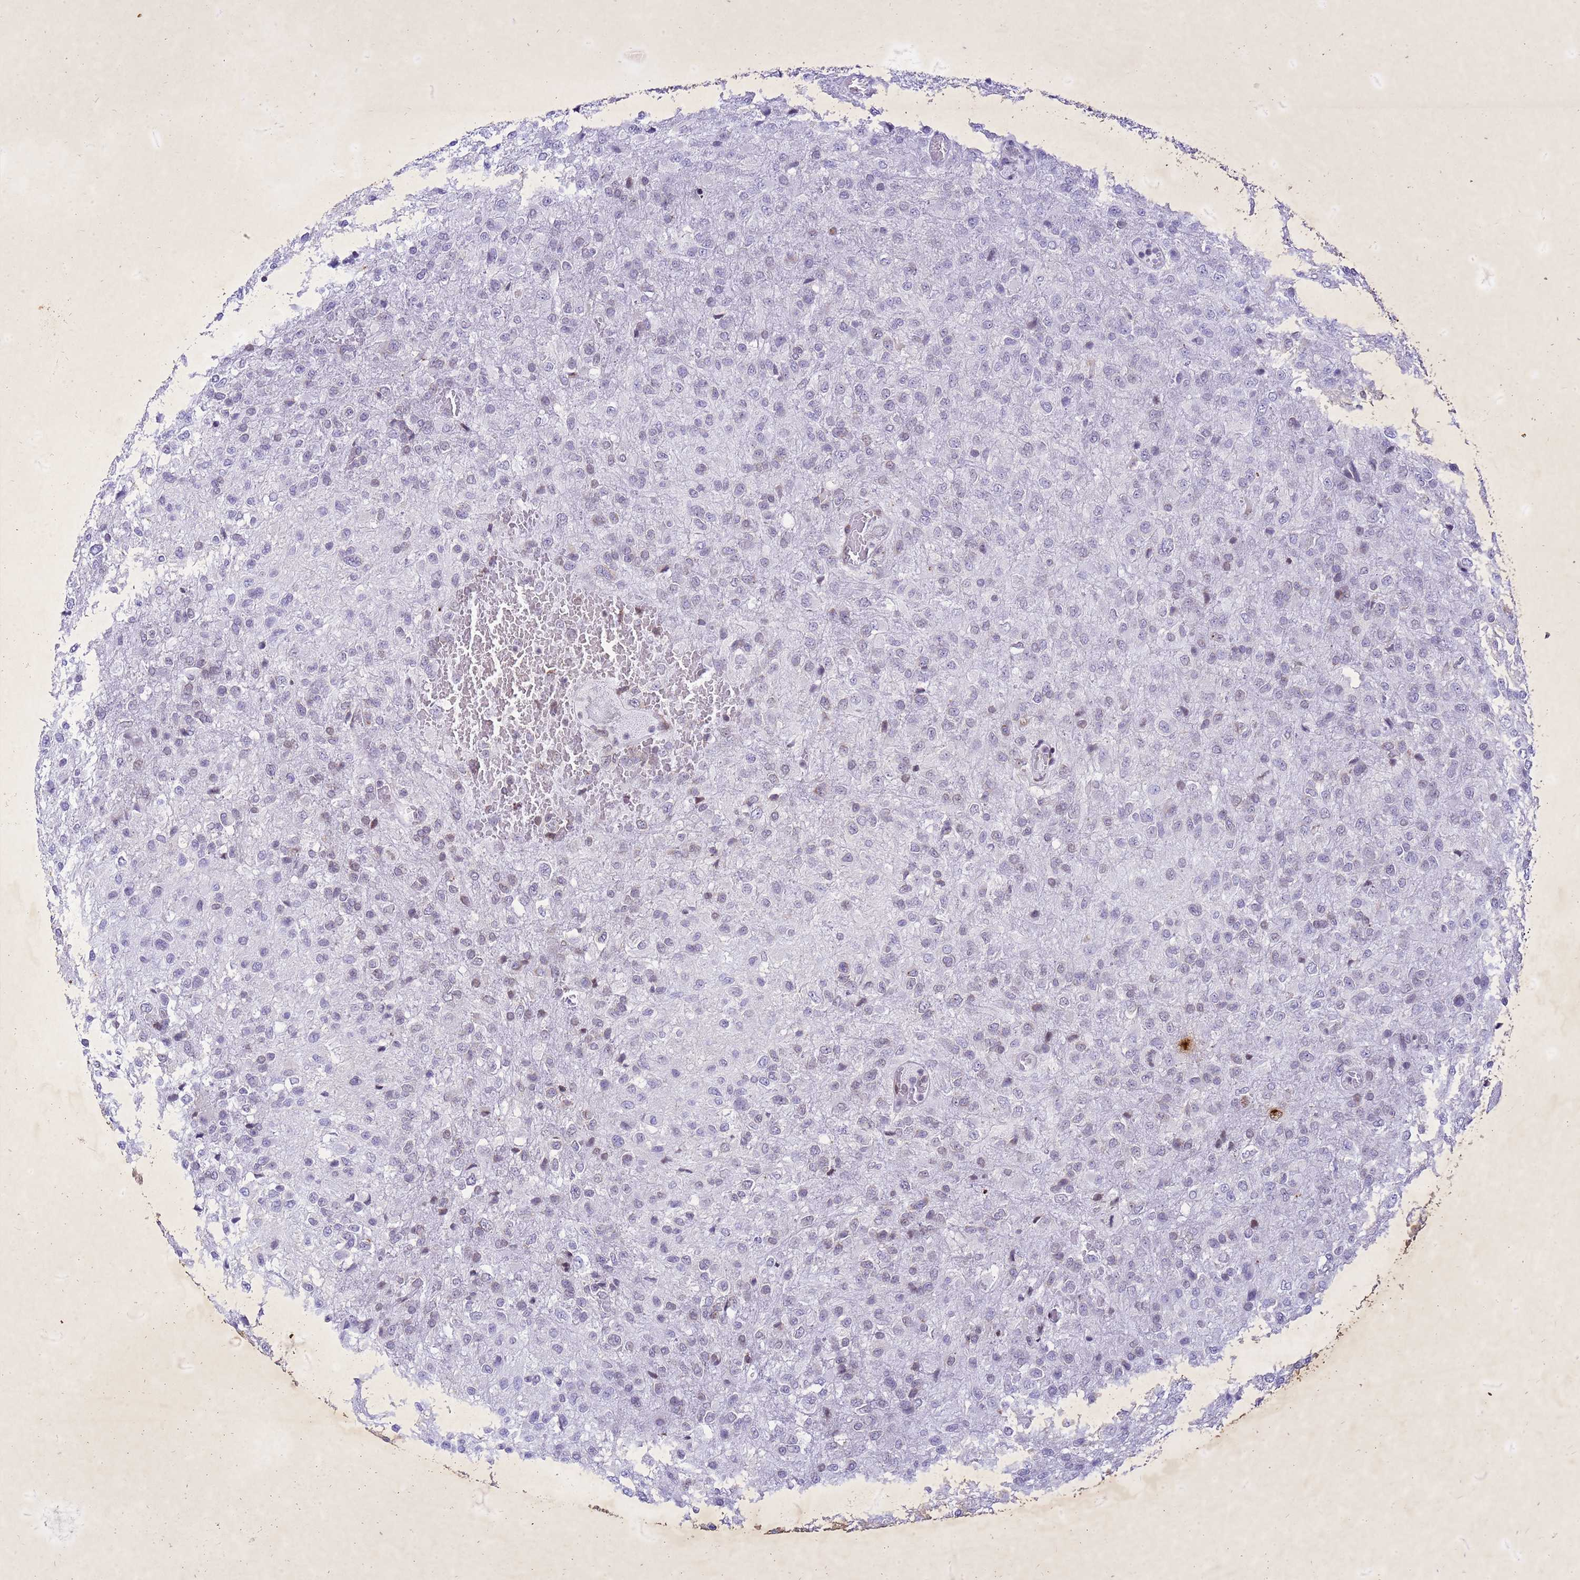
{"staining": {"intensity": "moderate", "quantity": "<25%", "location": "nuclear"}, "tissue": "glioma", "cell_type": "Tumor cells", "image_type": "cancer", "snomed": [{"axis": "morphology", "description": "Glioma, malignant, High grade"}, {"axis": "topography", "description": "Brain"}], "caption": "Protein staining shows moderate nuclear staining in approximately <25% of tumor cells in high-grade glioma (malignant). (DAB = brown stain, brightfield microscopy at high magnification).", "gene": "COPS9", "patient": {"sex": "female", "age": 74}}